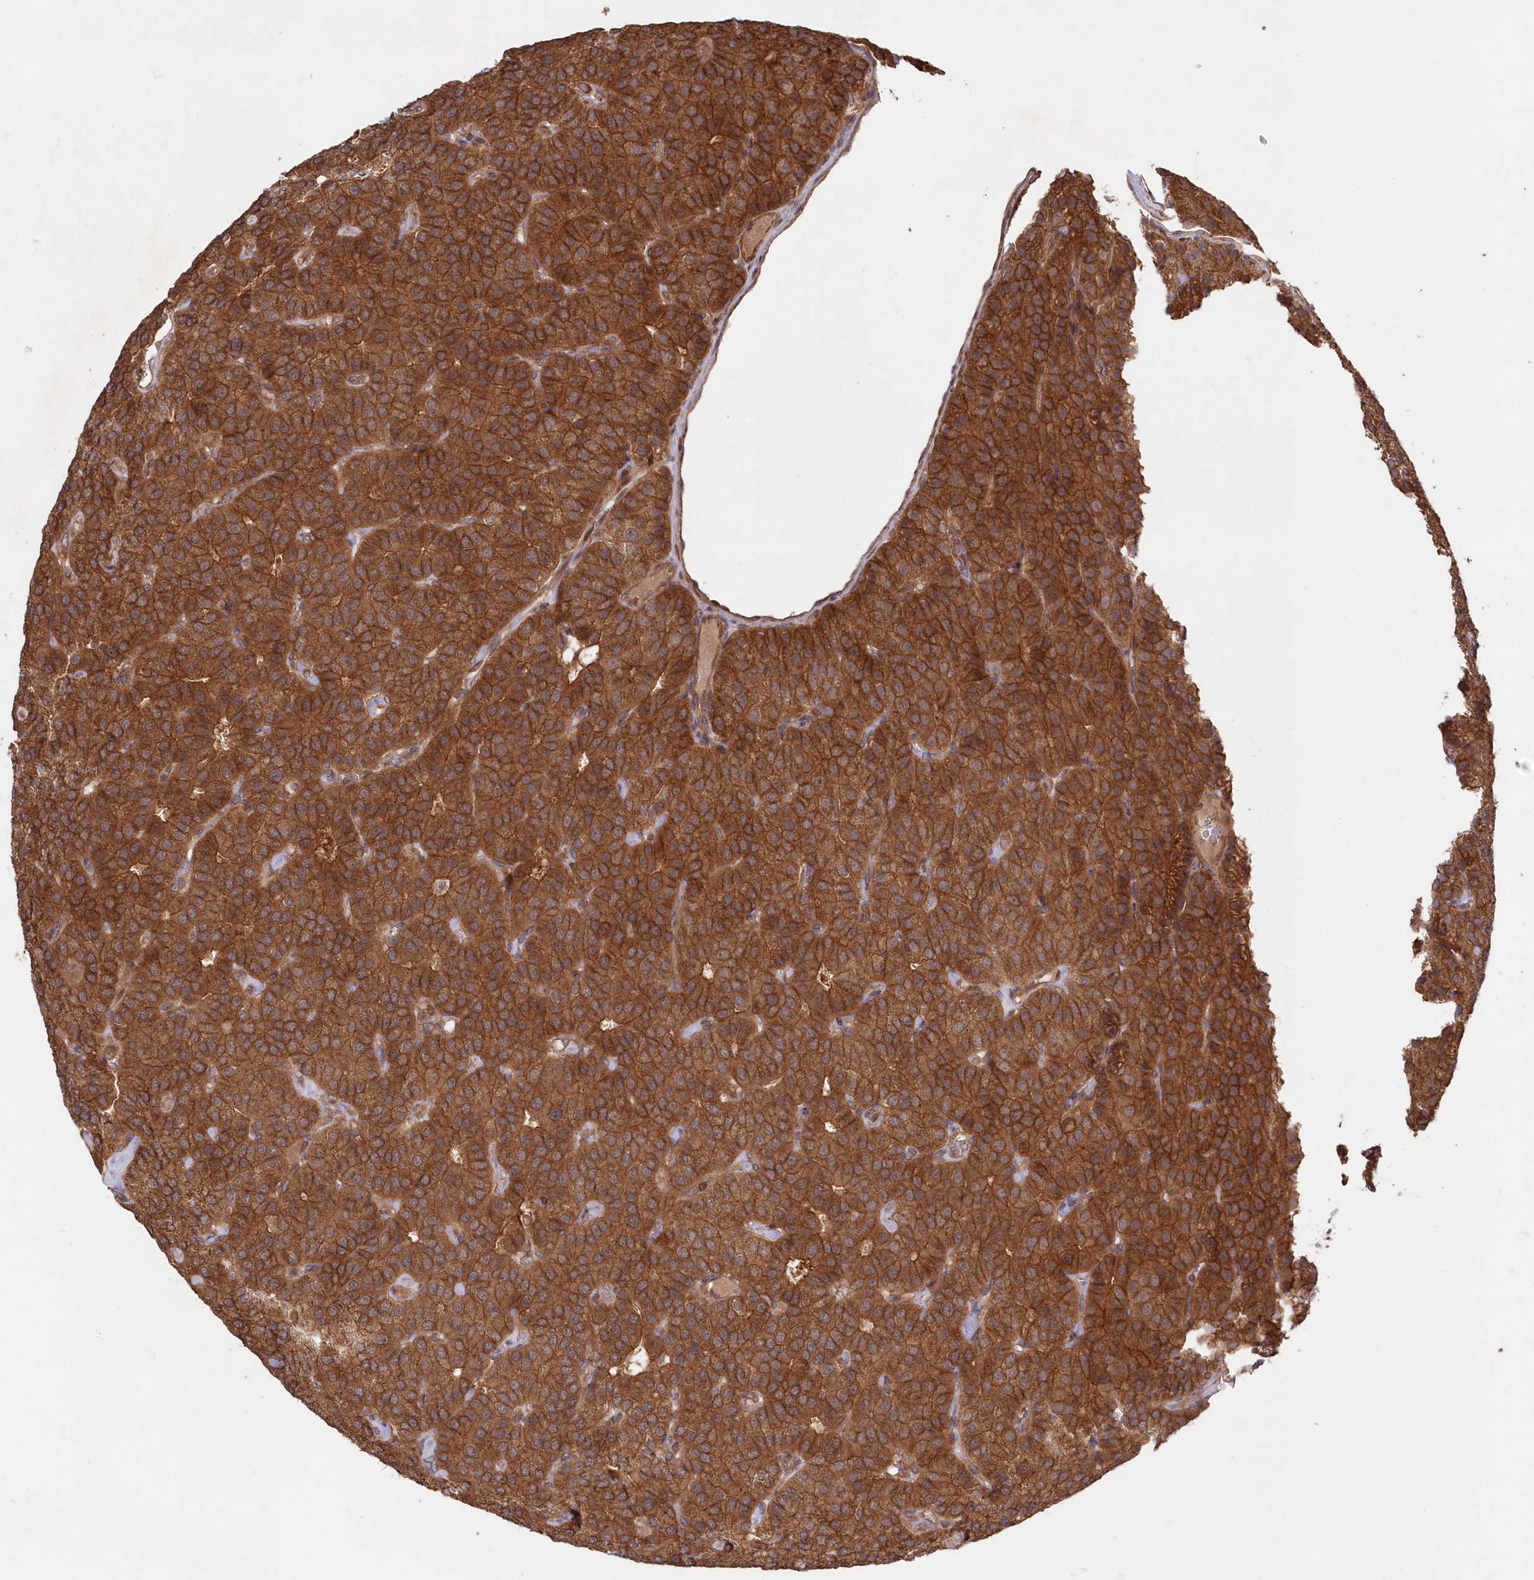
{"staining": {"intensity": "strong", "quantity": ">75%", "location": "cytoplasmic/membranous"}, "tissue": "parathyroid gland", "cell_type": "Glandular cells", "image_type": "normal", "snomed": [{"axis": "morphology", "description": "Normal tissue, NOS"}, {"axis": "morphology", "description": "Adenoma, NOS"}, {"axis": "topography", "description": "Parathyroid gland"}], "caption": "Protein analysis of unremarkable parathyroid gland shows strong cytoplasmic/membranous staining in approximately >75% of glandular cells.", "gene": "TBCA", "patient": {"sex": "female", "age": 86}}